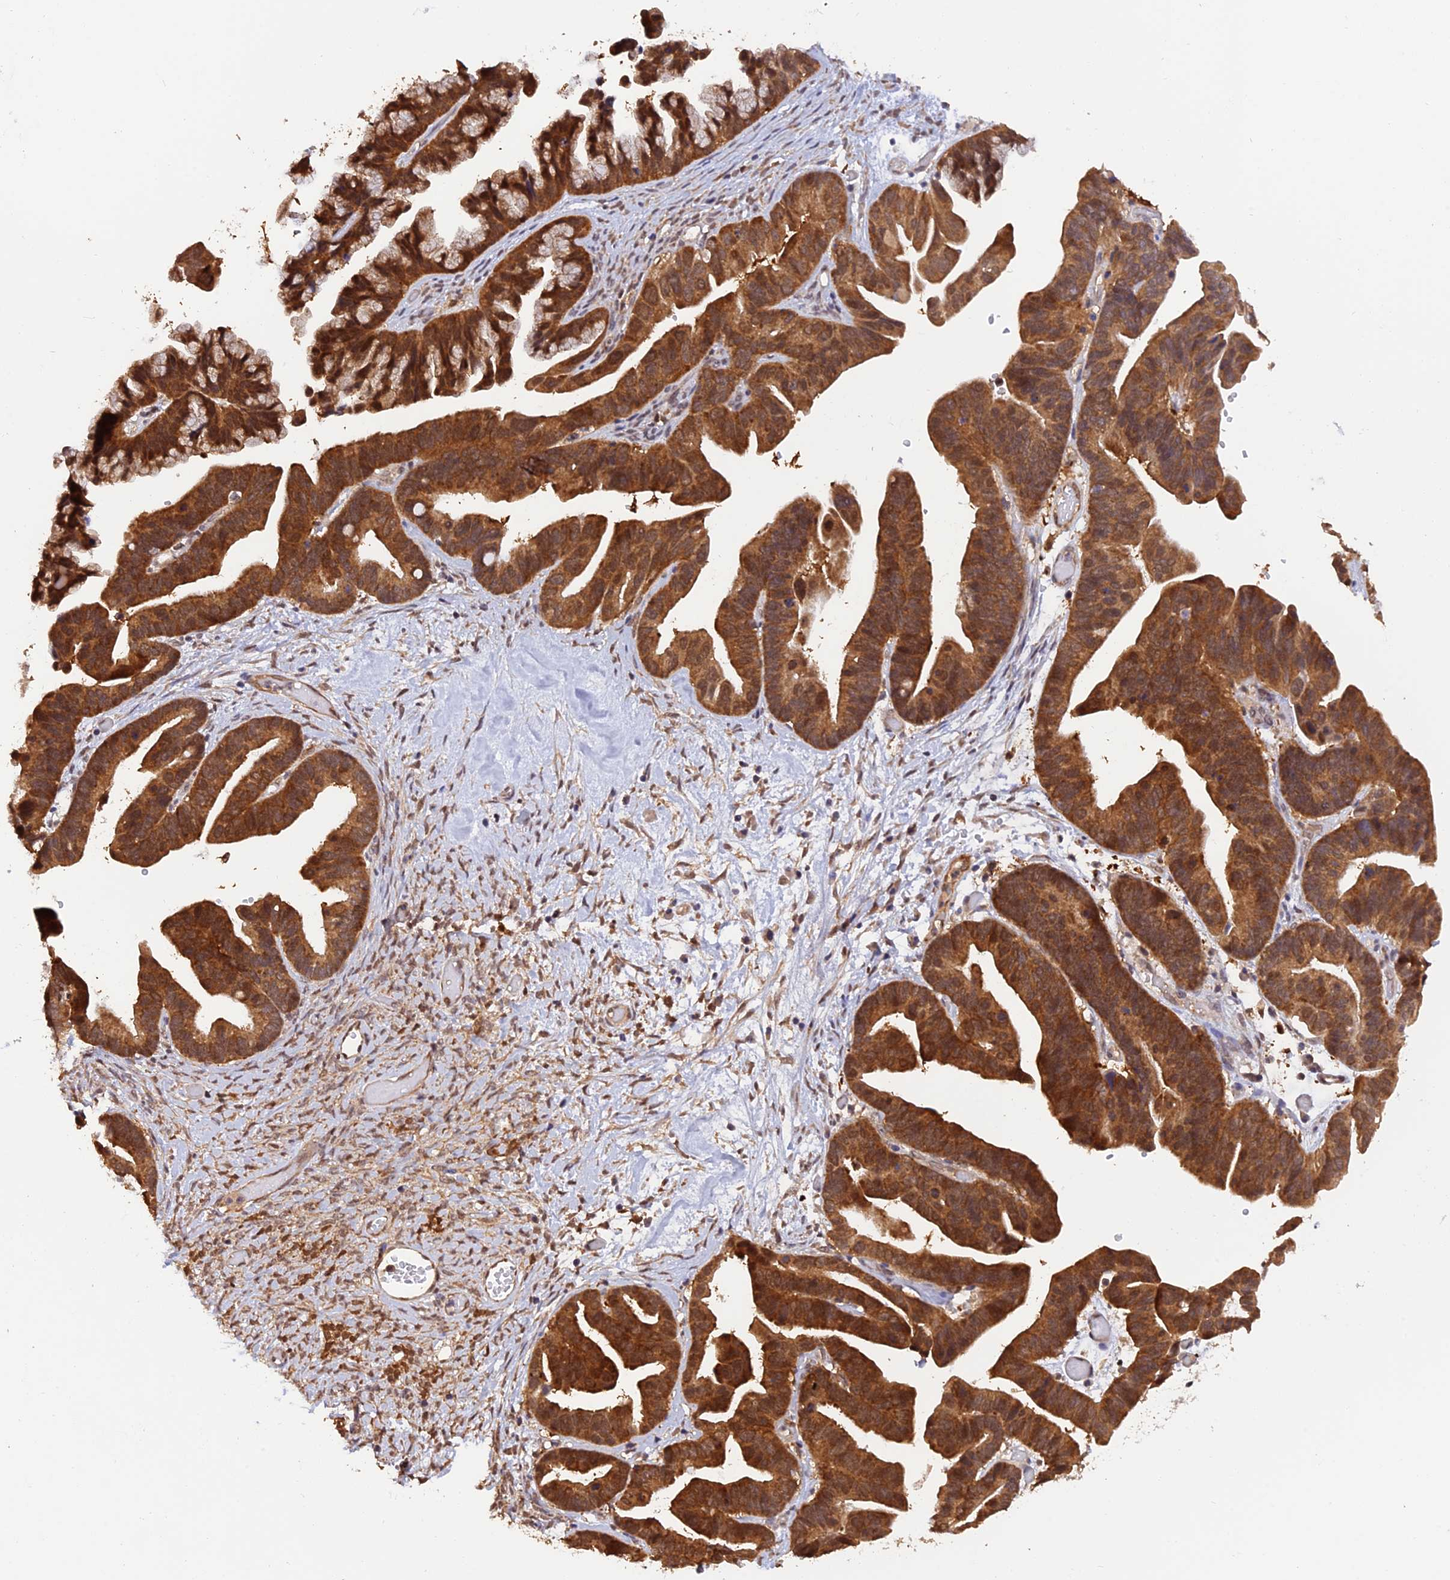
{"staining": {"intensity": "strong", "quantity": ">75%", "location": "cytoplasmic/membranous,nuclear"}, "tissue": "ovarian cancer", "cell_type": "Tumor cells", "image_type": "cancer", "snomed": [{"axis": "morphology", "description": "Cystadenocarcinoma, serous, NOS"}, {"axis": "topography", "description": "Ovary"}], "caption": "An immunohistochemistry (IHC) image of neoplastic tissue is shown. Protein staining in brown highlights strong cytoplasmic/membranous and nuclear positivity in ovarian cancer within tumor cells. (DAB = brown stain, brightfield microscopy at high magnification).", "gene": "MNS1", "patient": {"sex": "female", "age": 56}}